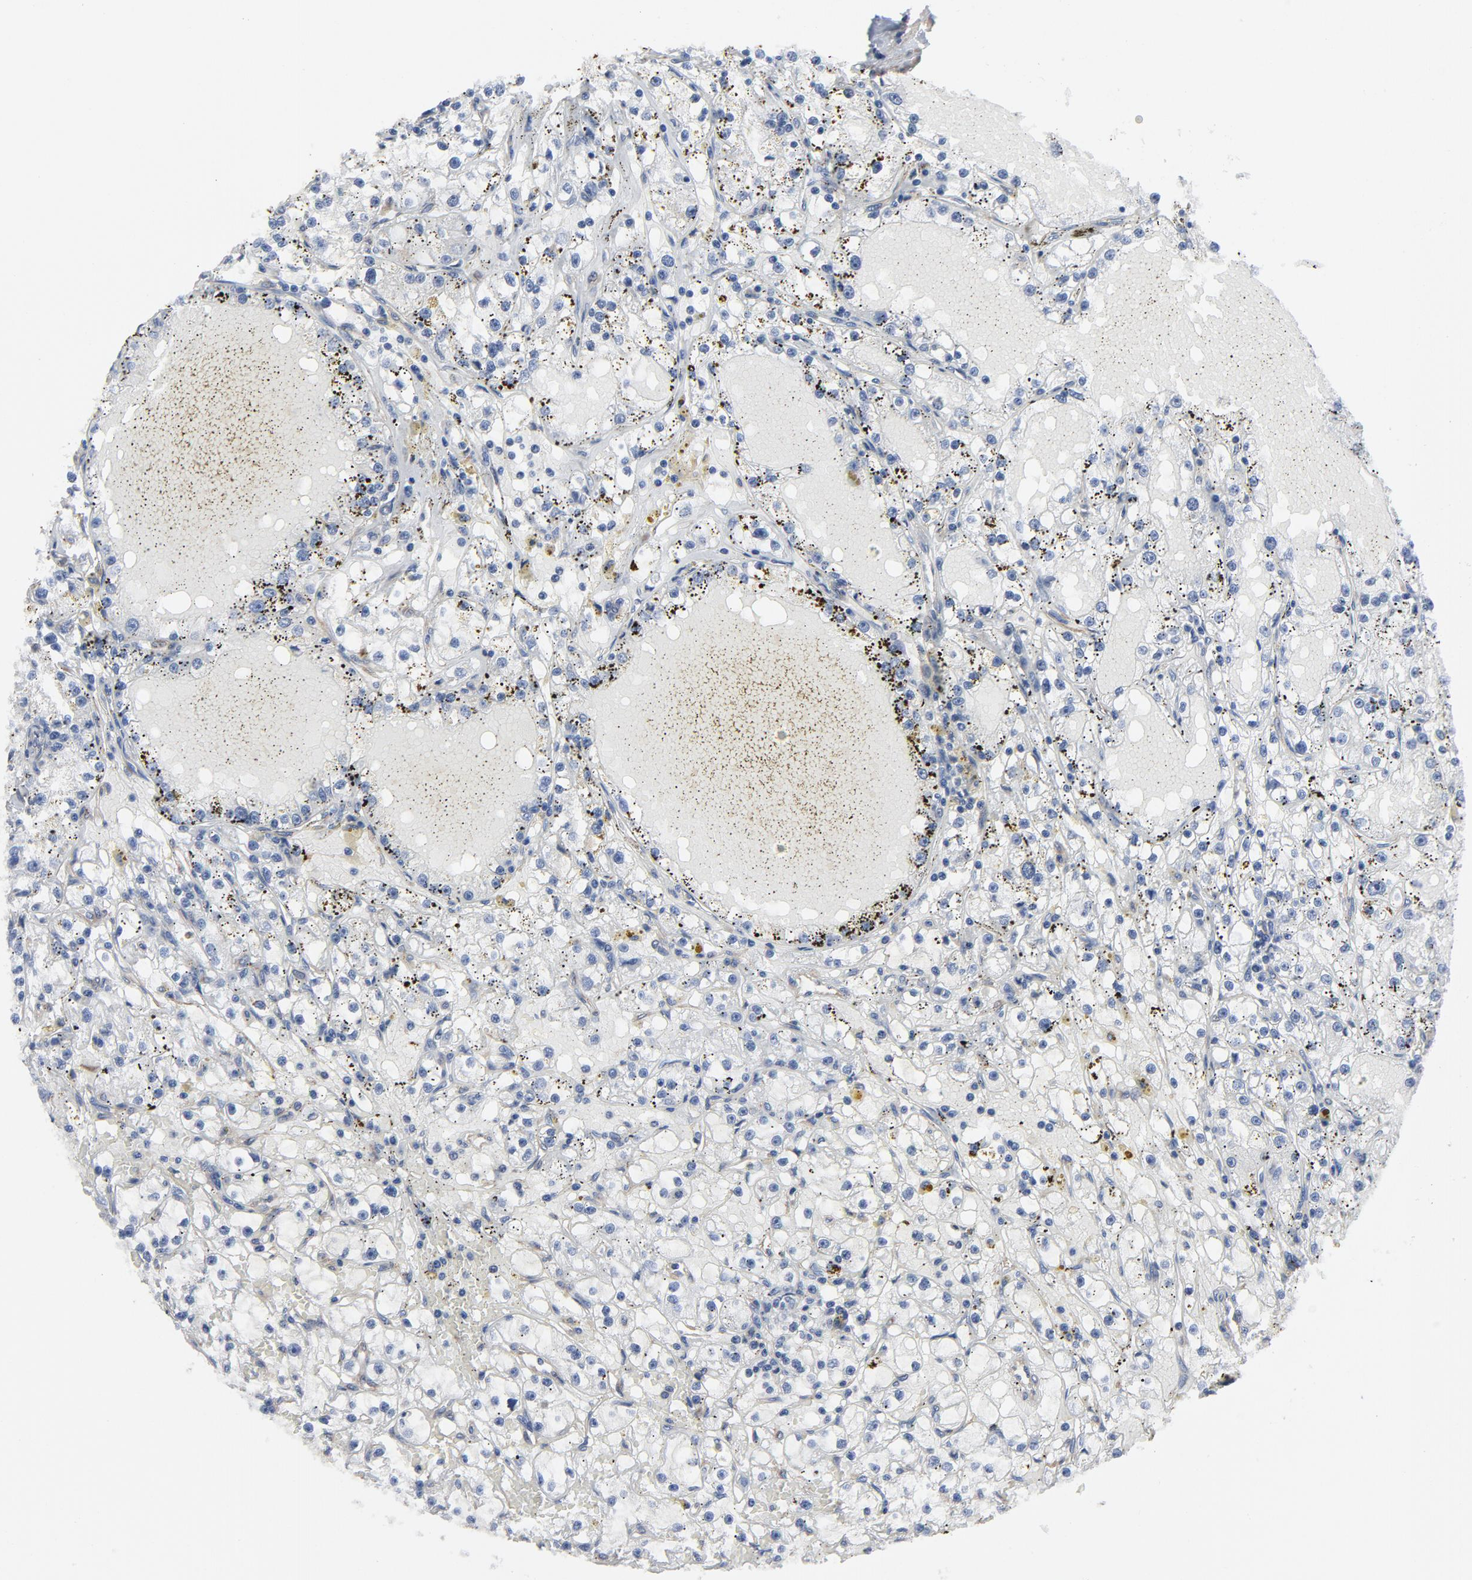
{"staining": {"intensity": "negative", "quantity": "none", "location": "none"}, "tissue": "renal cancer", "cell_type": "Tumor cells", "image_type": "cancer", "snomed": [{"axis": "morphology", "description": "Adenocarcinoma, NOS"}, {"axis": "topography", "description": "Kidney"}], "caption": "The immunohistochemistry image has no significant staining in tumor cells of renal cancer (adenocarcinoma) tissue.", "gene": "DYNLT3", "patient": {"sex": "male", "age": 56}}